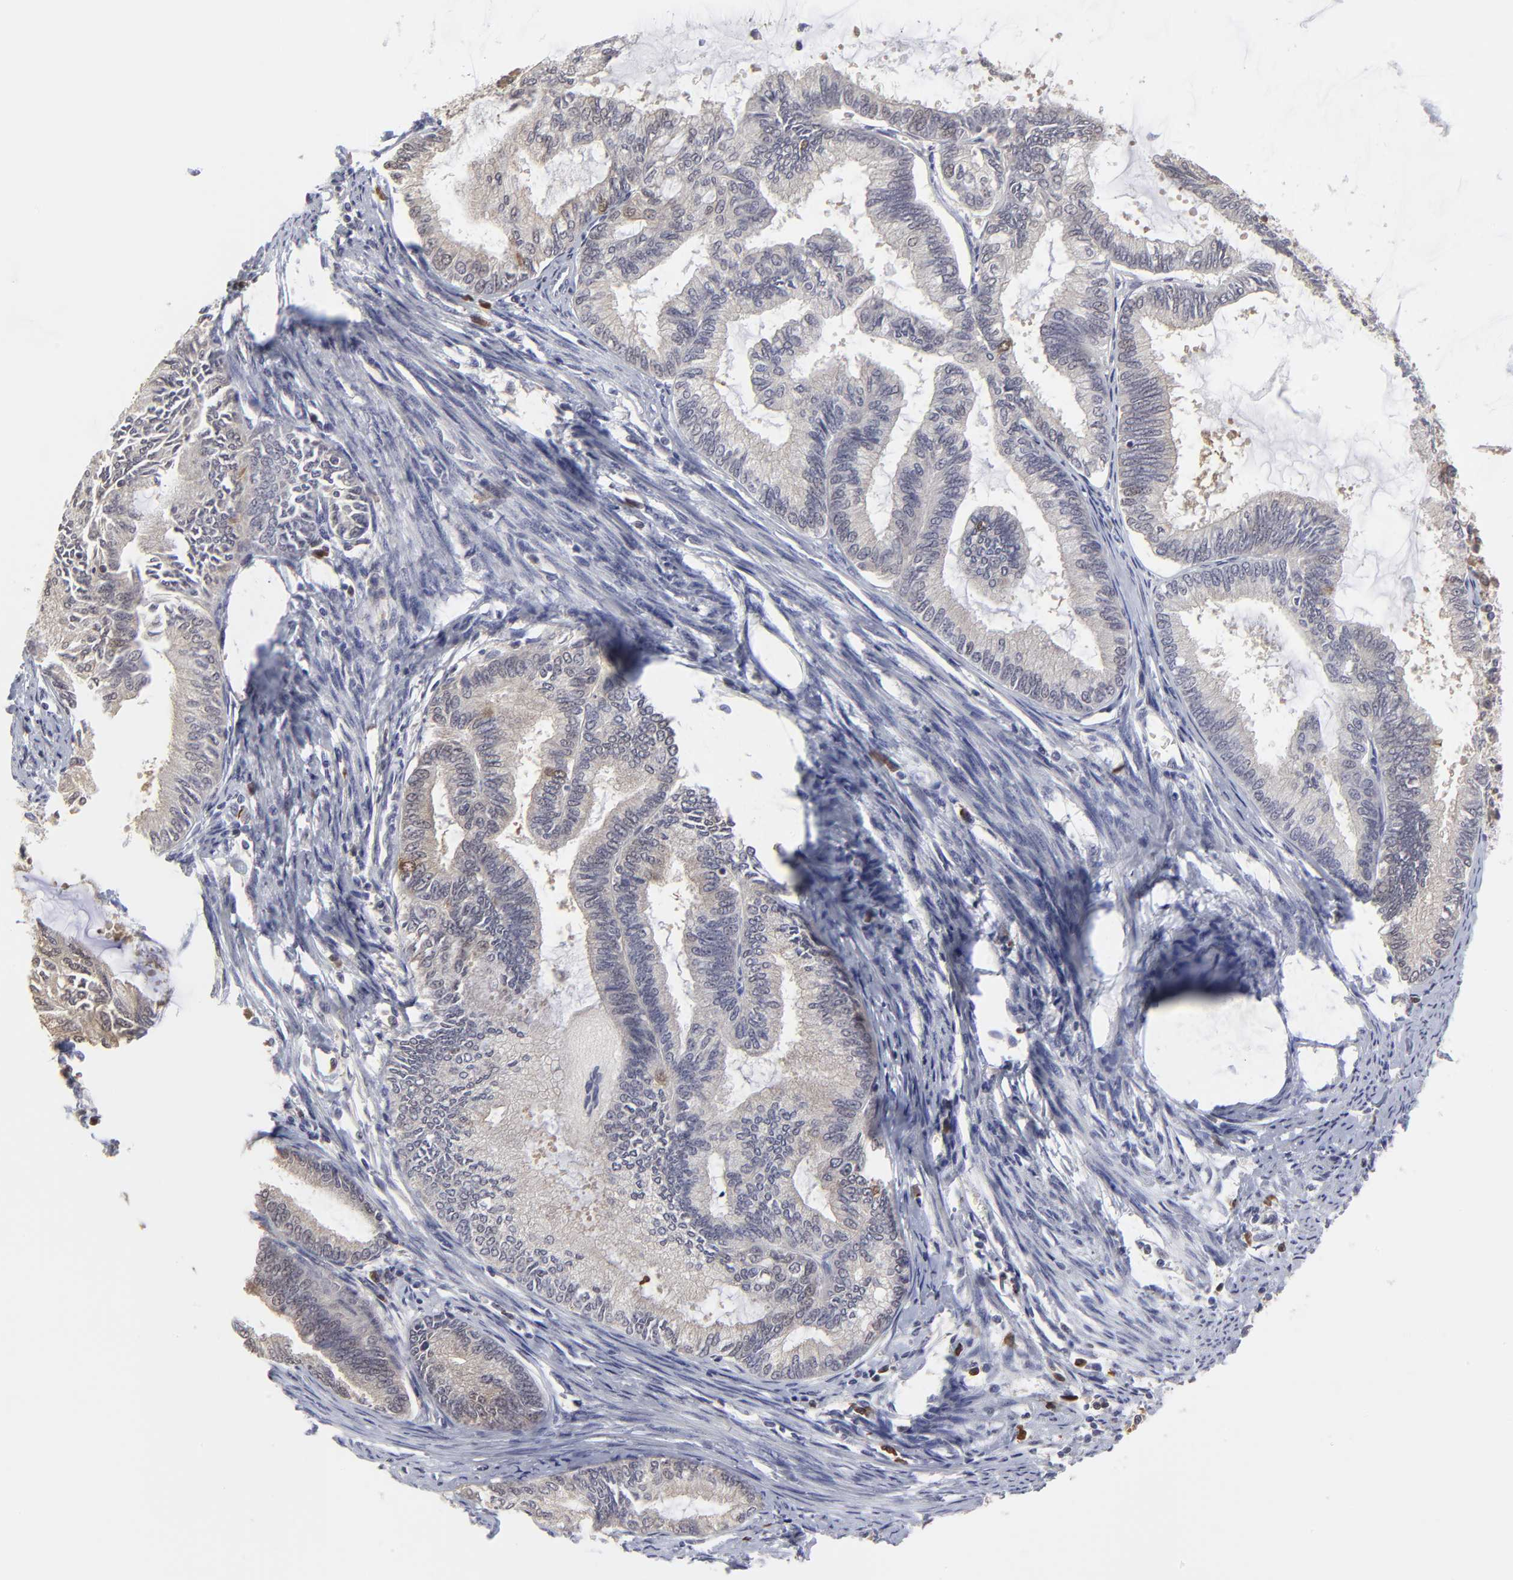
{"staining": {"intensity": "negative", "quantity": "none", "location": "none"}, "tissue": "endometrial cancer", "cell_type": "Tumor cells", "image_type": "cancer", "snomed": [{"axis": "morphology", "description": "Adenocarcinoma, NOS"}, {"axis": "topography", "description": "Endometrium"}], "caption": "An immunohistochemistry image of endometrial cancer (adenocarcinoma) is shown. There is no staining in tumor cells of endometrial cancer (adenocarcinoma).", "gene": "CASP3", "patient": {"sex": "female", "age": 86}}